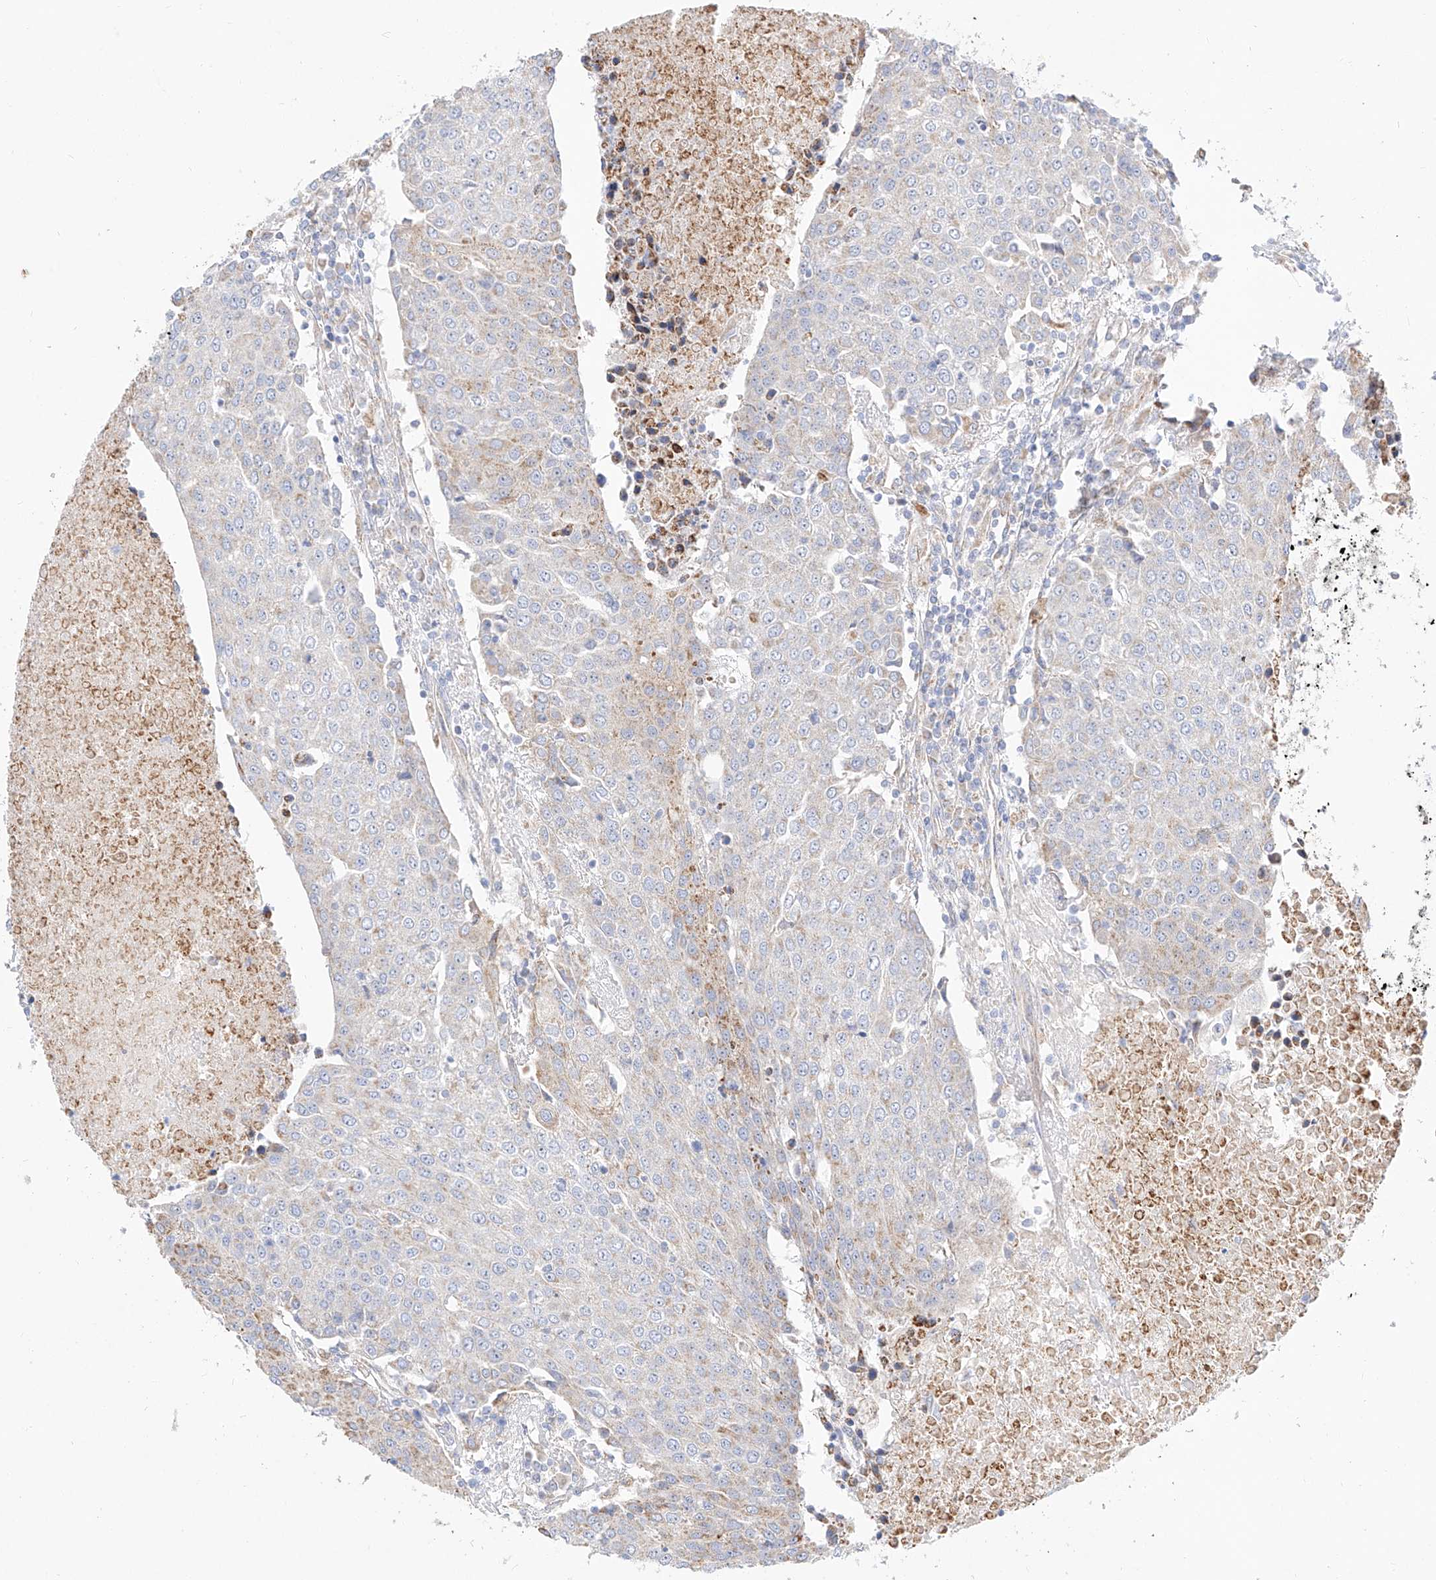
{"staining": {"intensity": "weak", "quantity": "<25%", "location": "cytoplasmic/membranous"}, "tissue": "urothelial cancer", "cell_type": "Tumor cells", "image_type": "cancer", "snomed": [{"axis": "morphology", "description": "Urothelial carcinoma, High grade"}, {"axis": "topography", "description": "Urinary bladder"}], "caption": "High-grade urothelial carcinoma was stained to show a protein in brown. There is no significant staining in tumor cells. Nuclei are stained in blue.", "gene": "CST9", "patient": {"sex": "female", "age": 85}}